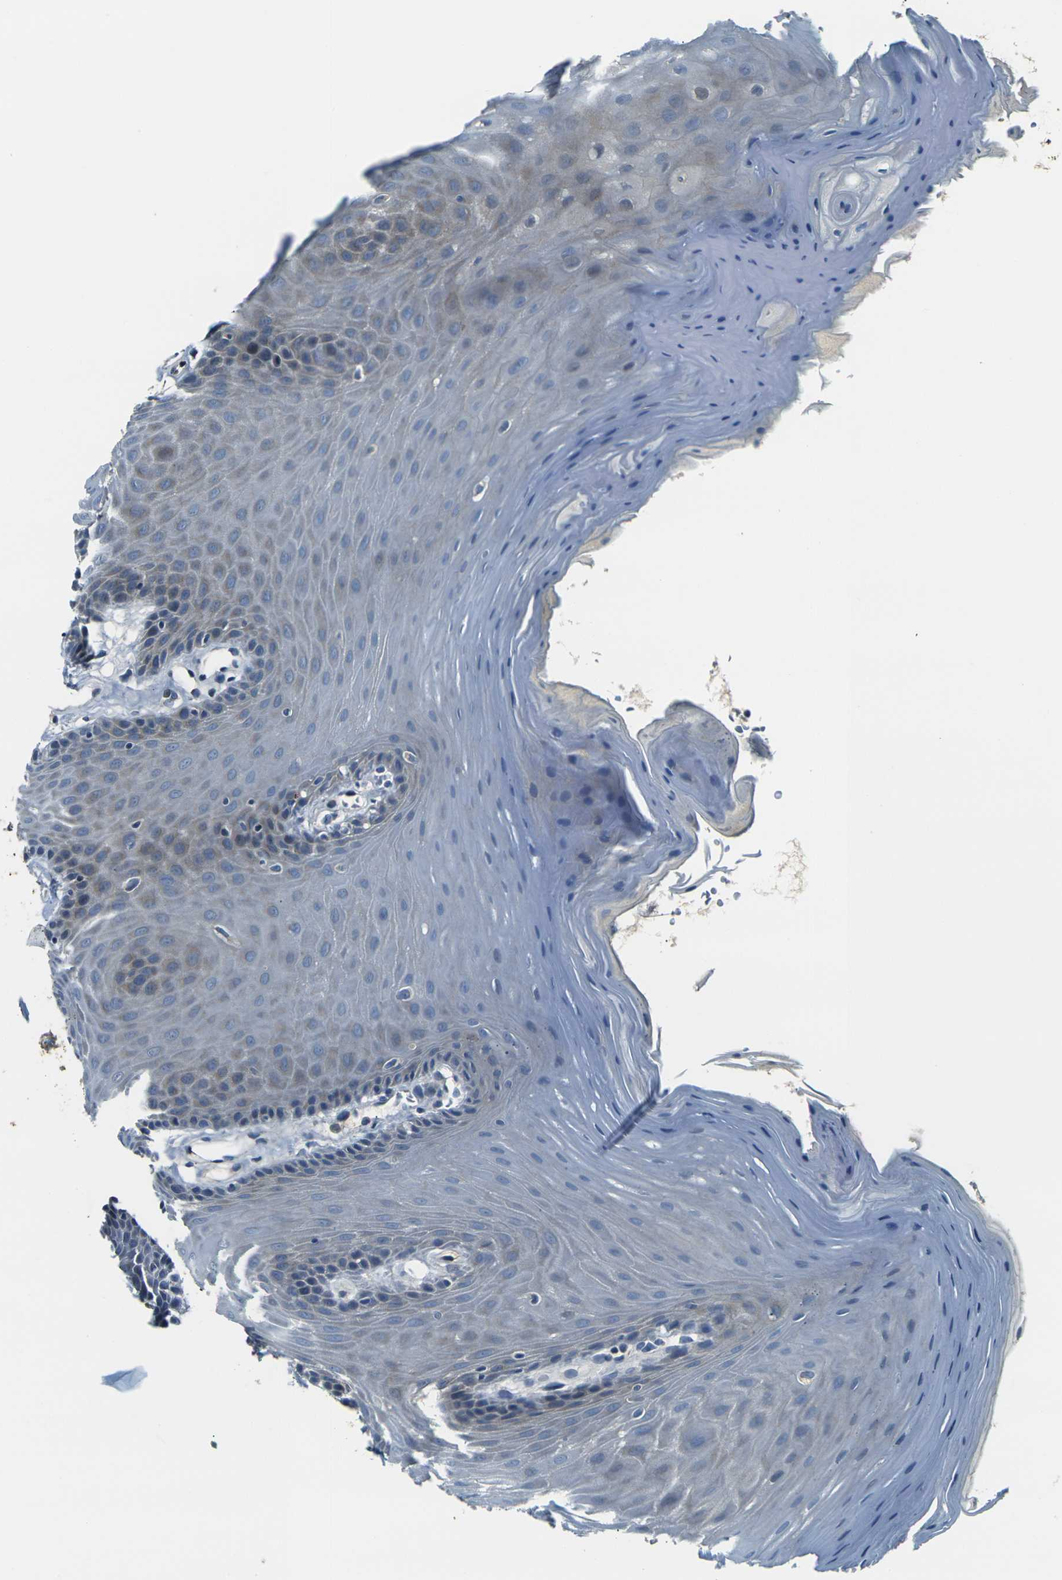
{"staining": {"intensity": "weak", "quantity": "<25%", "location": "cytoplasmic/membranous"}, "tissue": "oral mucosa", "cell_type": "Squamous epithelial cells", "image_type": "normal", "snomed": [{"axis": "morphology", "description": "Normal tissue, NOS"}, {"axis": "morphology", "description": "Squamous cell carcinoma, NOS"}, {"axis": "topography", "description": "Skeletal muscle"}, {"axis": "topography", "description": "Adipose tissue"}, {"axis": "topography", "description": "Vascular tissue"}, {"axis": "topography", "description": "Oral tissue"}, {"axis": "topography", "description": "Peripheral nerve tissue"}, {"axis": "topography", "description": "Head-Neck"}], "caption": "DAB immunohistochemical staining of normal human oral mucosa demonstrates no significant positivity in squamous epithelial cells.", "gene": "SHISAL2B", "patient": {"sex": "male", "age": 71}}